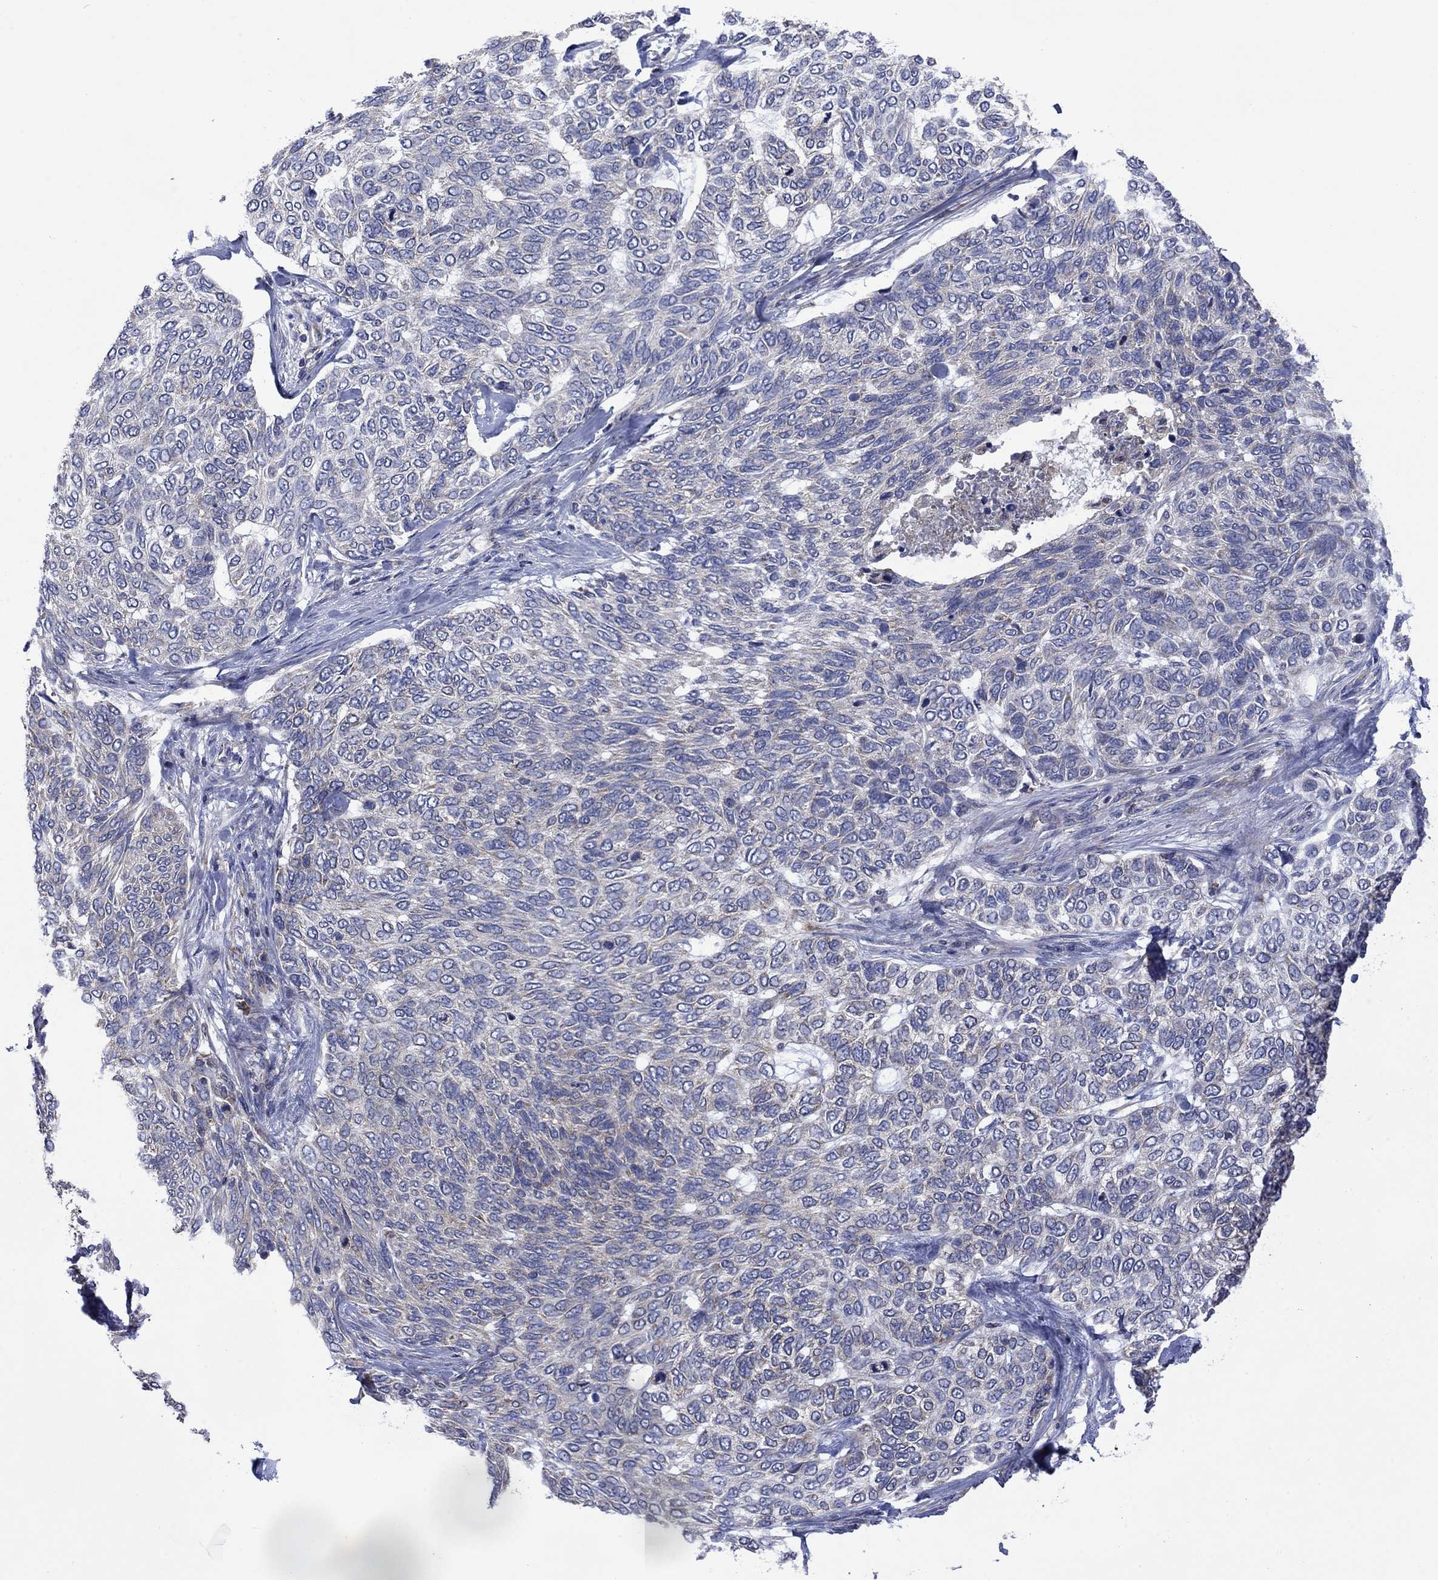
{"staining": {"intensity": "negative", "quantity": "none", "location": "none"}, "tissue": "skin cancer", "cell_type": "Tumor cells", "image_type": "cancer", "snomed": [{"axis": "morphology", "description": "Basal cell carcinoma"}, {"axis": "topography", "description": "Skin"}], "caption": "This photomicrograph is of skin cancer stained with immunohistochemistry to label a protein in brown with the nuclei are counter-stained blue. There is no expression in tumor cells. The staining is performed using DAB brown chromogen with nuclei counter-stained in using hematoxylin.", "gene": "FURIN", "patient": {"sex": "female", "age": 65}}